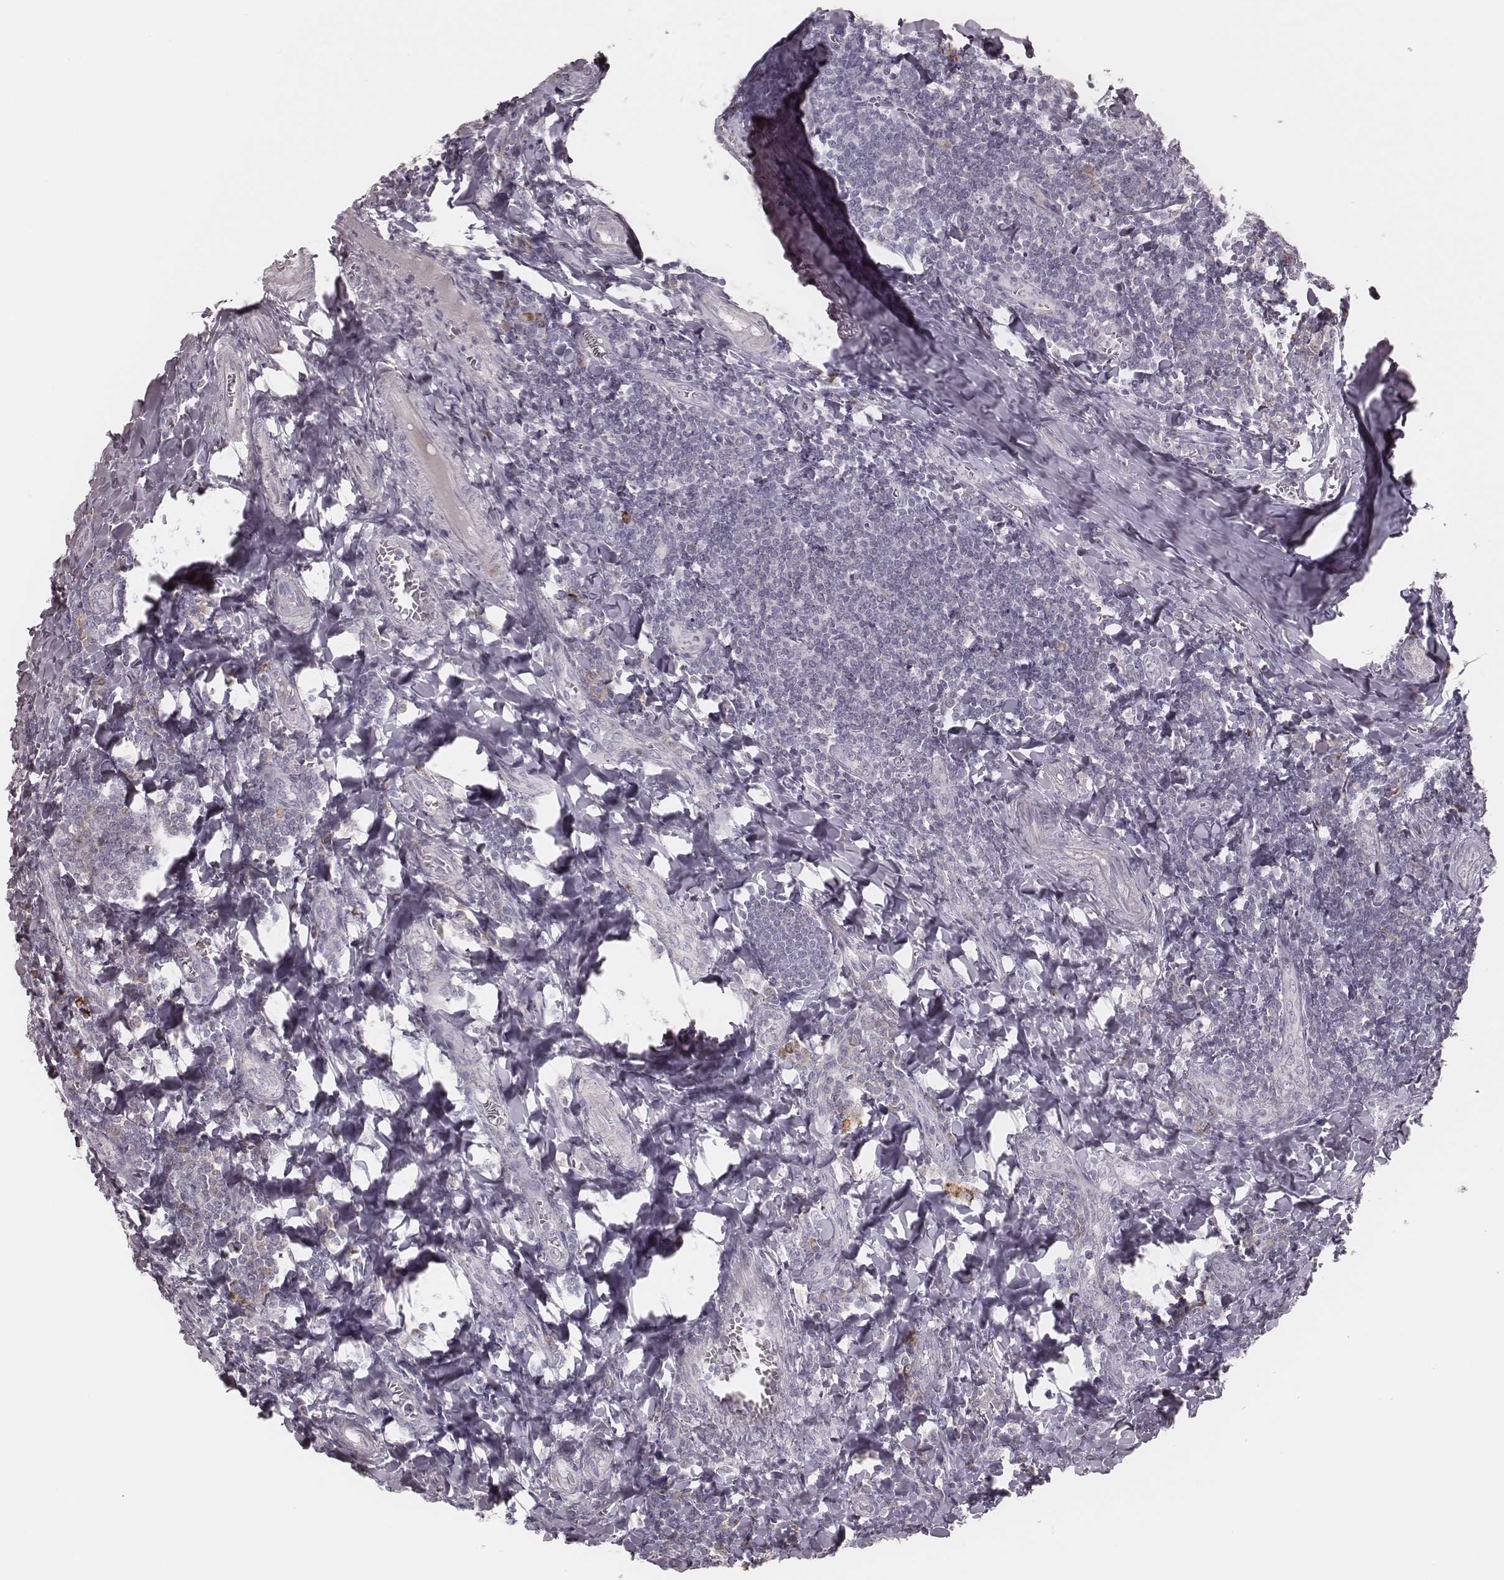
{"staining": {"intensity": "strong", "quantity": "<25%", "location": "cytoplasmic/membranous"}, "tissue": "tonsil", "cell_type": "Germinal center cells", "image_type": "normal", "snomed": [{"axis": "morphology", "description": "Normal tissue, NOS"}, {"axis": "morphology", "description": "Inflammation, NOS"}, {"axis": "topography", "description": "Tonsil"}], "caption": "The image shows a brown stain indicating the presence of a protein in the cytoplasmic/membranous of germinal center cells in tonsil.", "gene": "KIF5C", "patient": {"sex": "female", "age": 31}}